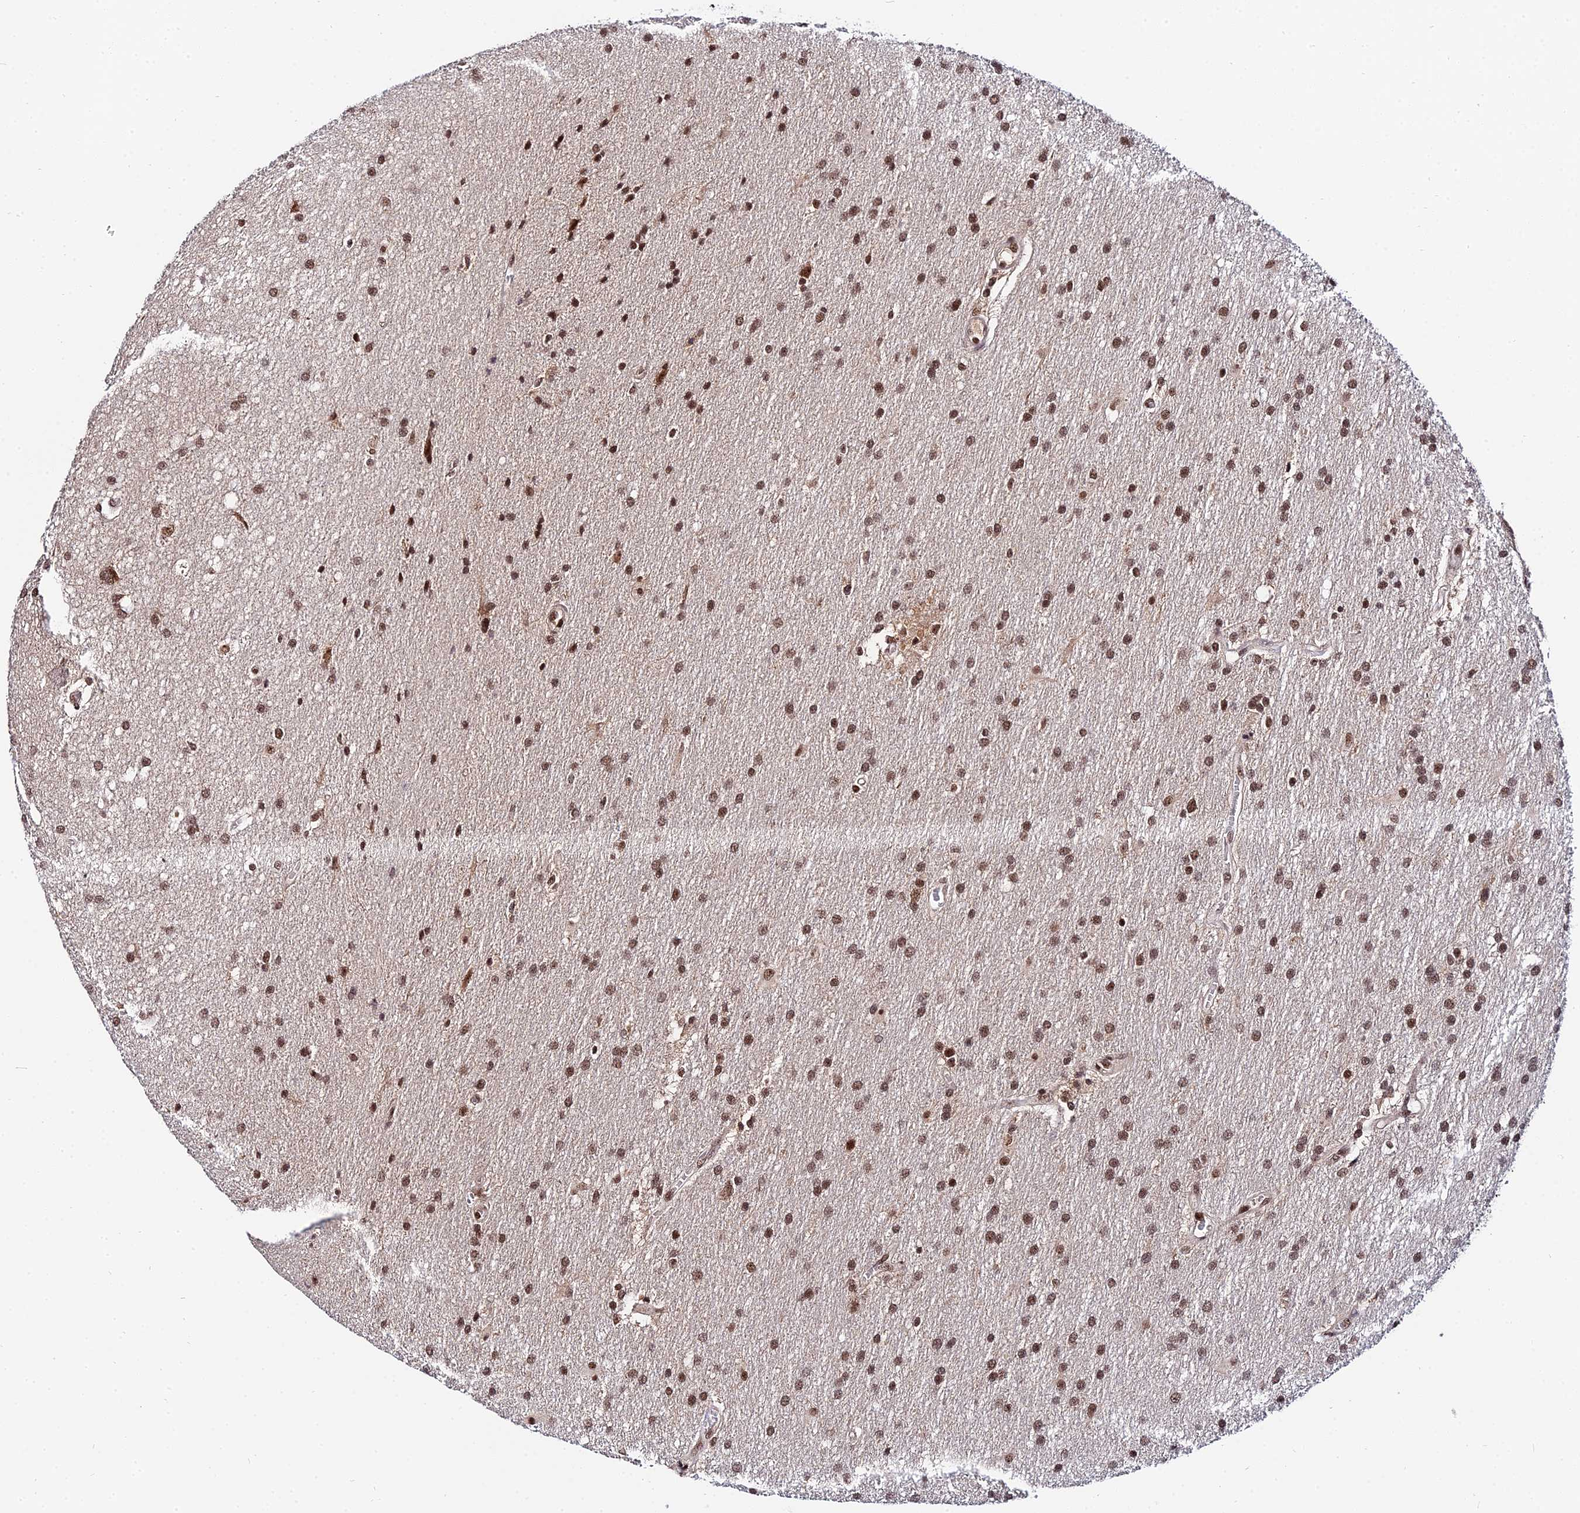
{"staining": {"intensity": "moderate", "quantity": ">75%", "location": "nuclear"}, "tissue": "glioma", "cell_type": "Tumor cells", "image_type": "cancer", "snomed": [{"axis": "morphology", "description": "Glioma, malignant, Low grade"}, {"axis": "topography", "description": "Brain"}], "caption": "A brown stain highlights moderate nuclear staining of a protein in human malignant low-grade glioma tumor cells.", "gene": "EXOSC3", "patient": {"sex": "male", "age": 66}}